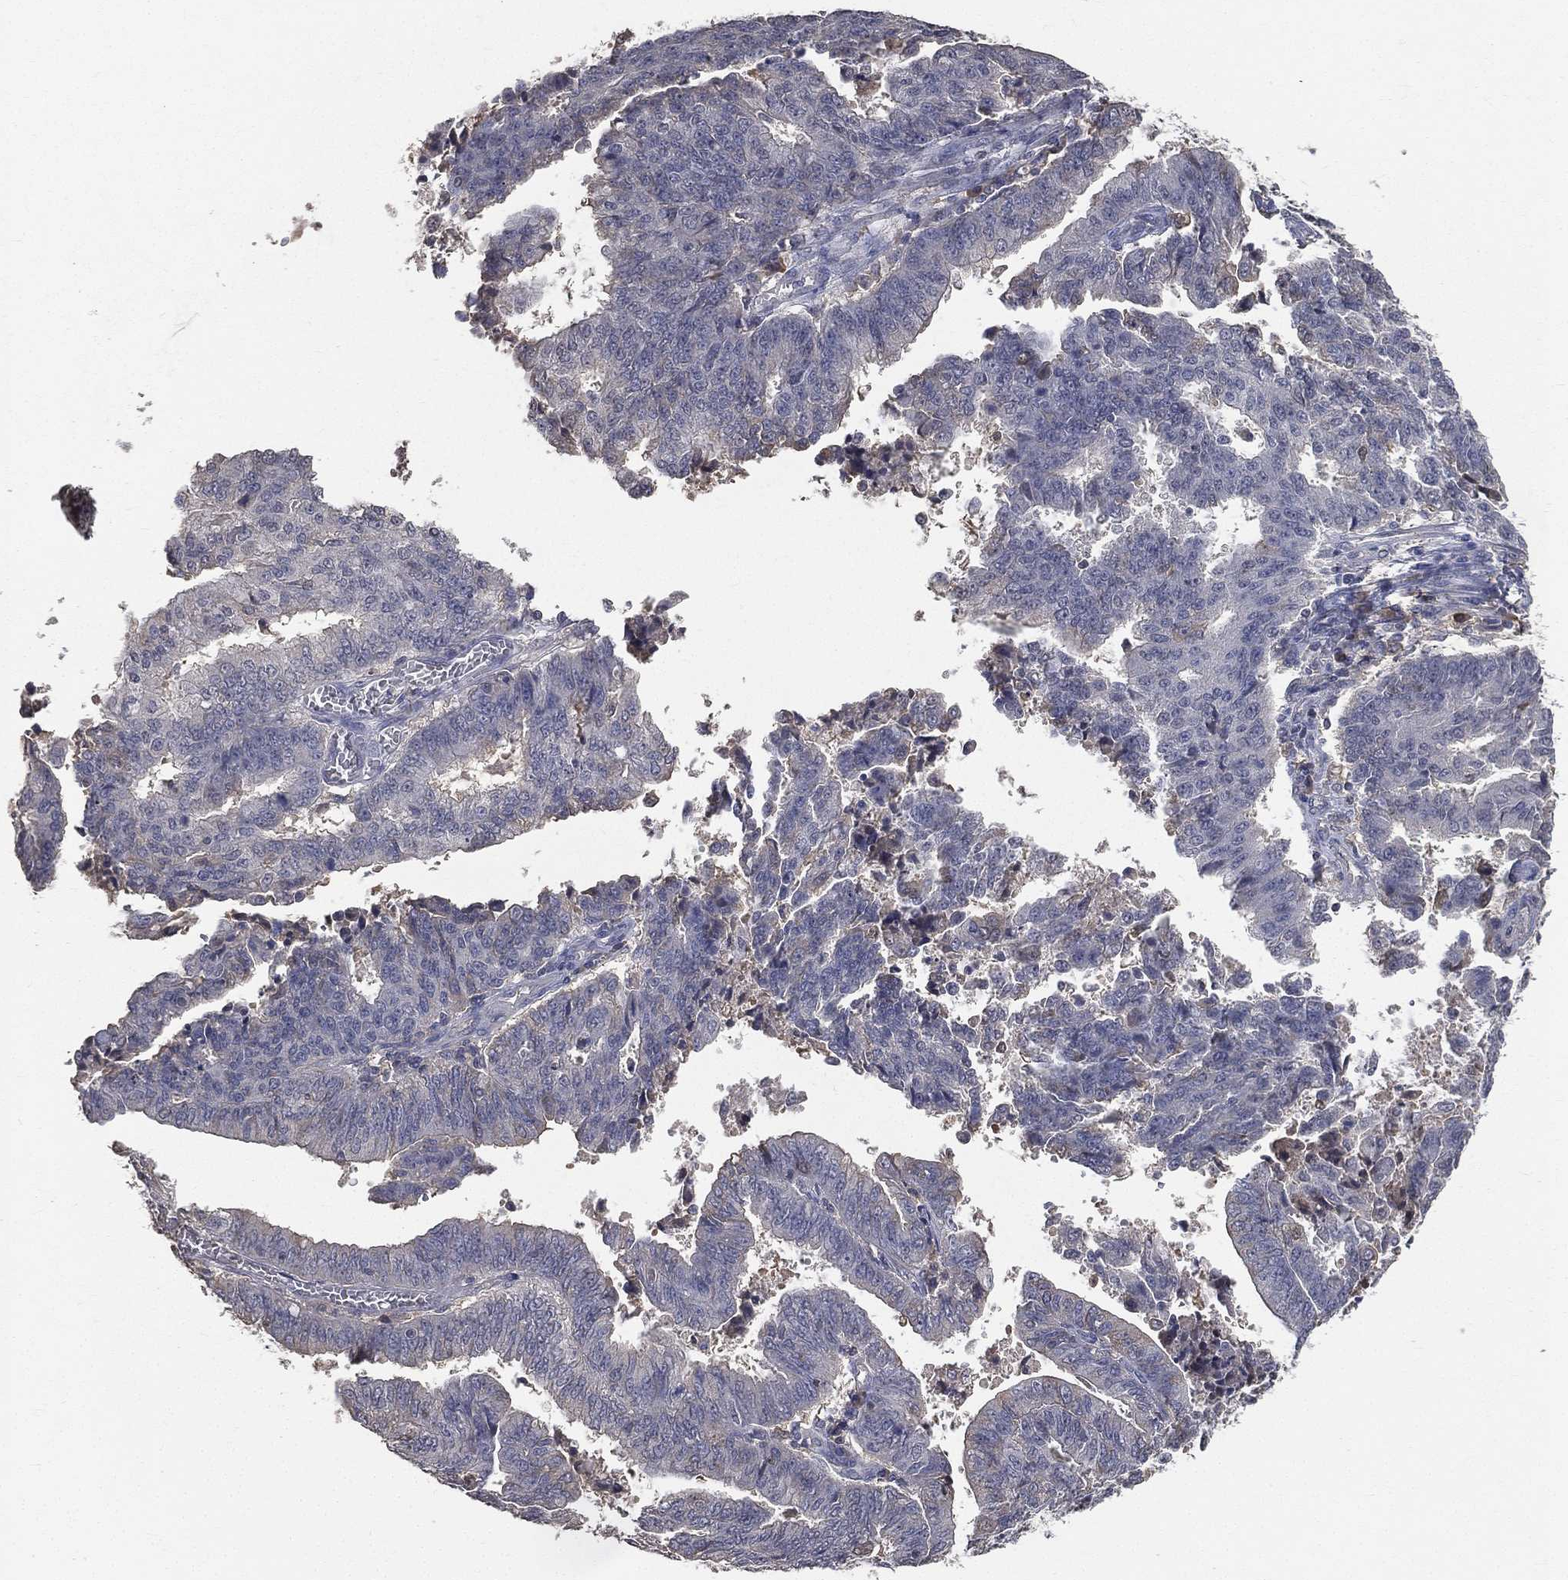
{"staining": {"intensity": "moderate", "quantity": "<25%", "location": "cytoplasmic/membranous"}, "tissue": "endometrial cancer", "cell_type": "Tumor cells", "image_type": "cancer", "snomed": [{"axis": "morphology", "description": "Adenocarcinoma, NOS"}, {"axis": "topography", "description": "Endometrium"}], "caption": "Human endometrial cancer stained with a brown dye displays moderate cytoplasmic/membranous positive staining in about <25% of tumor cells.", "gene": "SNAP25", "patient": {"sex": "female", "age": 82}}